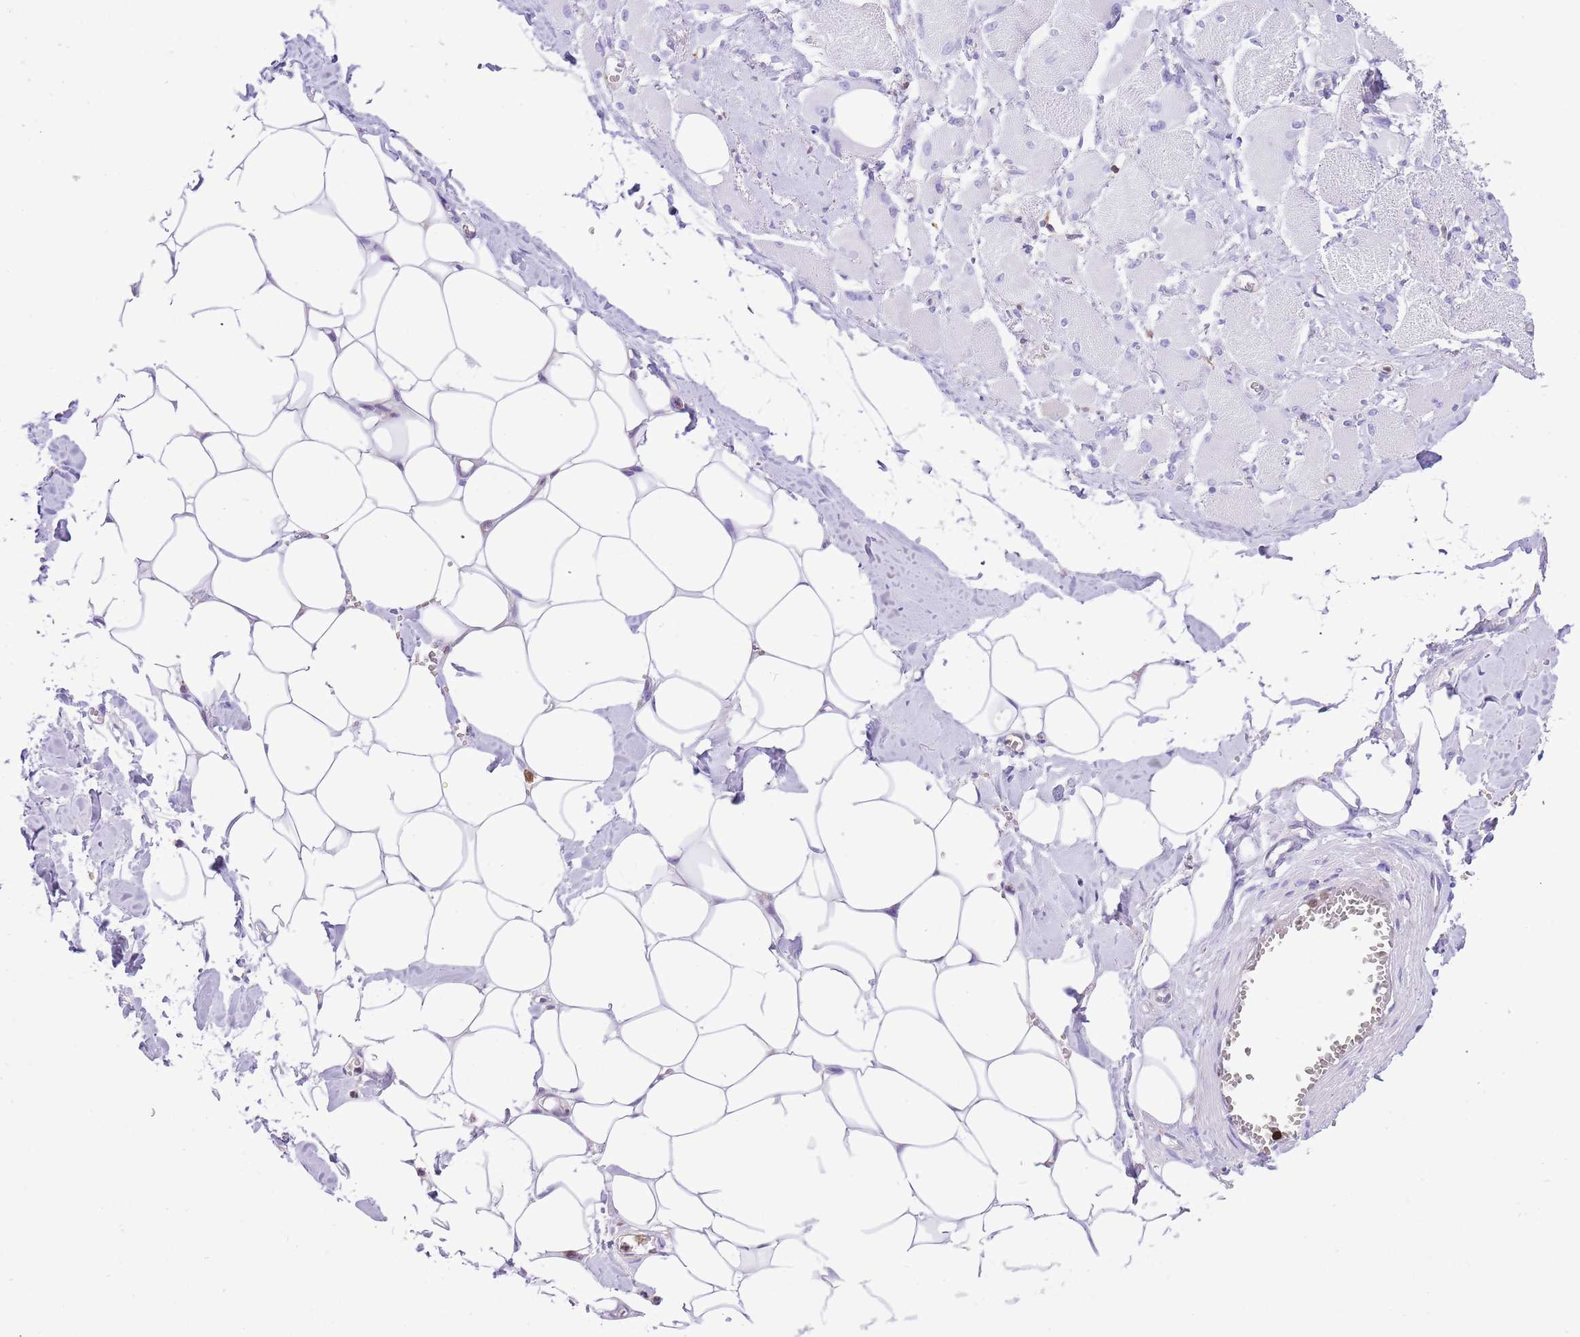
{"staining": {"intensity": "negative", "quantity": "none", "location": "none"}, "tissue": "skeletal muscle", "cell_type": "Myocytes", "image_type": "normal", "snomed": [{"axis": "morphology", "description": "Normal tissue, NOS"}, {"axis": "morphology", "description": "Basal cell carcinoma"}, {"axis": "topography", "description": "Skeletal muscle"}], "caption": "This photomicrograph is of unremarkable skeletal muscle stained with immunohistochemistry to label a protein in brown with the nuclei are counter-stained blue. There is no positivity in myocytes.", "gene": "EFHD2", "patient": {"sex": "female", "age": 64}}